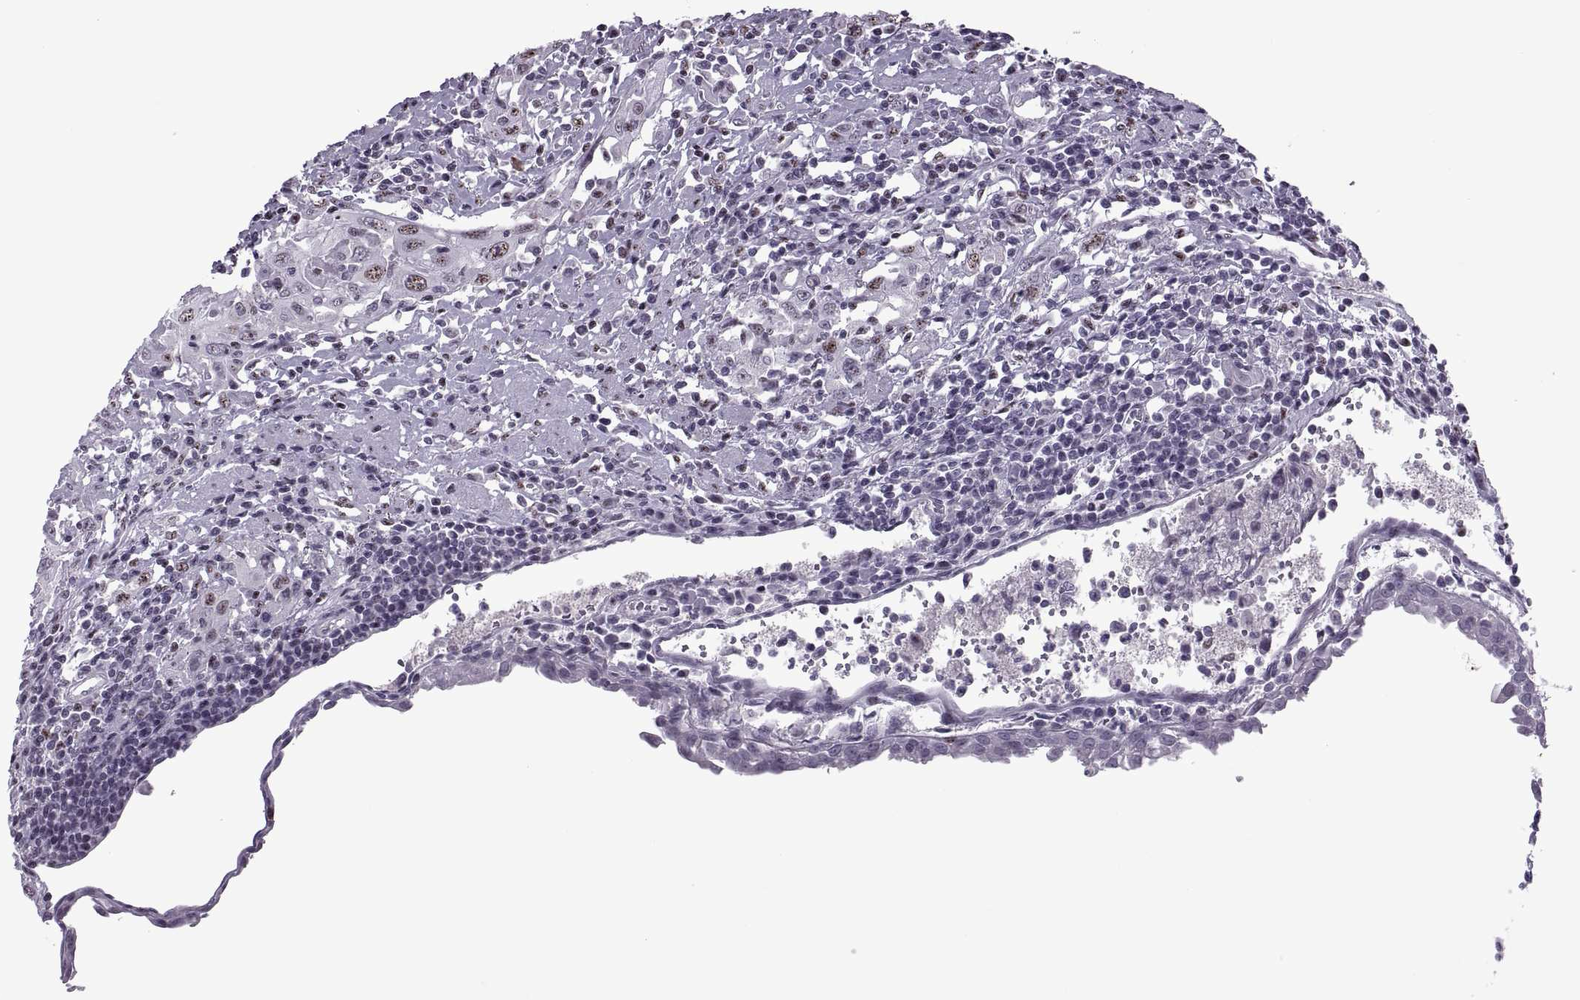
{"staining": {"intensity": "weak", "quantity": ">75%", "location": "nuclear"}, "tissue": "urothelial cancer", "cell_type": "Tumor cells", "image_type": "cancer", "snomed": [{"axis": "morphology", "description": "Urothelial carcinoma, High grade"}, {"axis": "topography", "description": "Urinary bladder"}], "caption": "Protein expression analysis of urothelial cancer reveals weak nuclear positivity in approximately >75% of tumor cells. (brown staining indicates protein expression, while blue staining denotes nuclei).", "gene": "MAGEA4", "patient": {"sex": "female", "age": 85}}